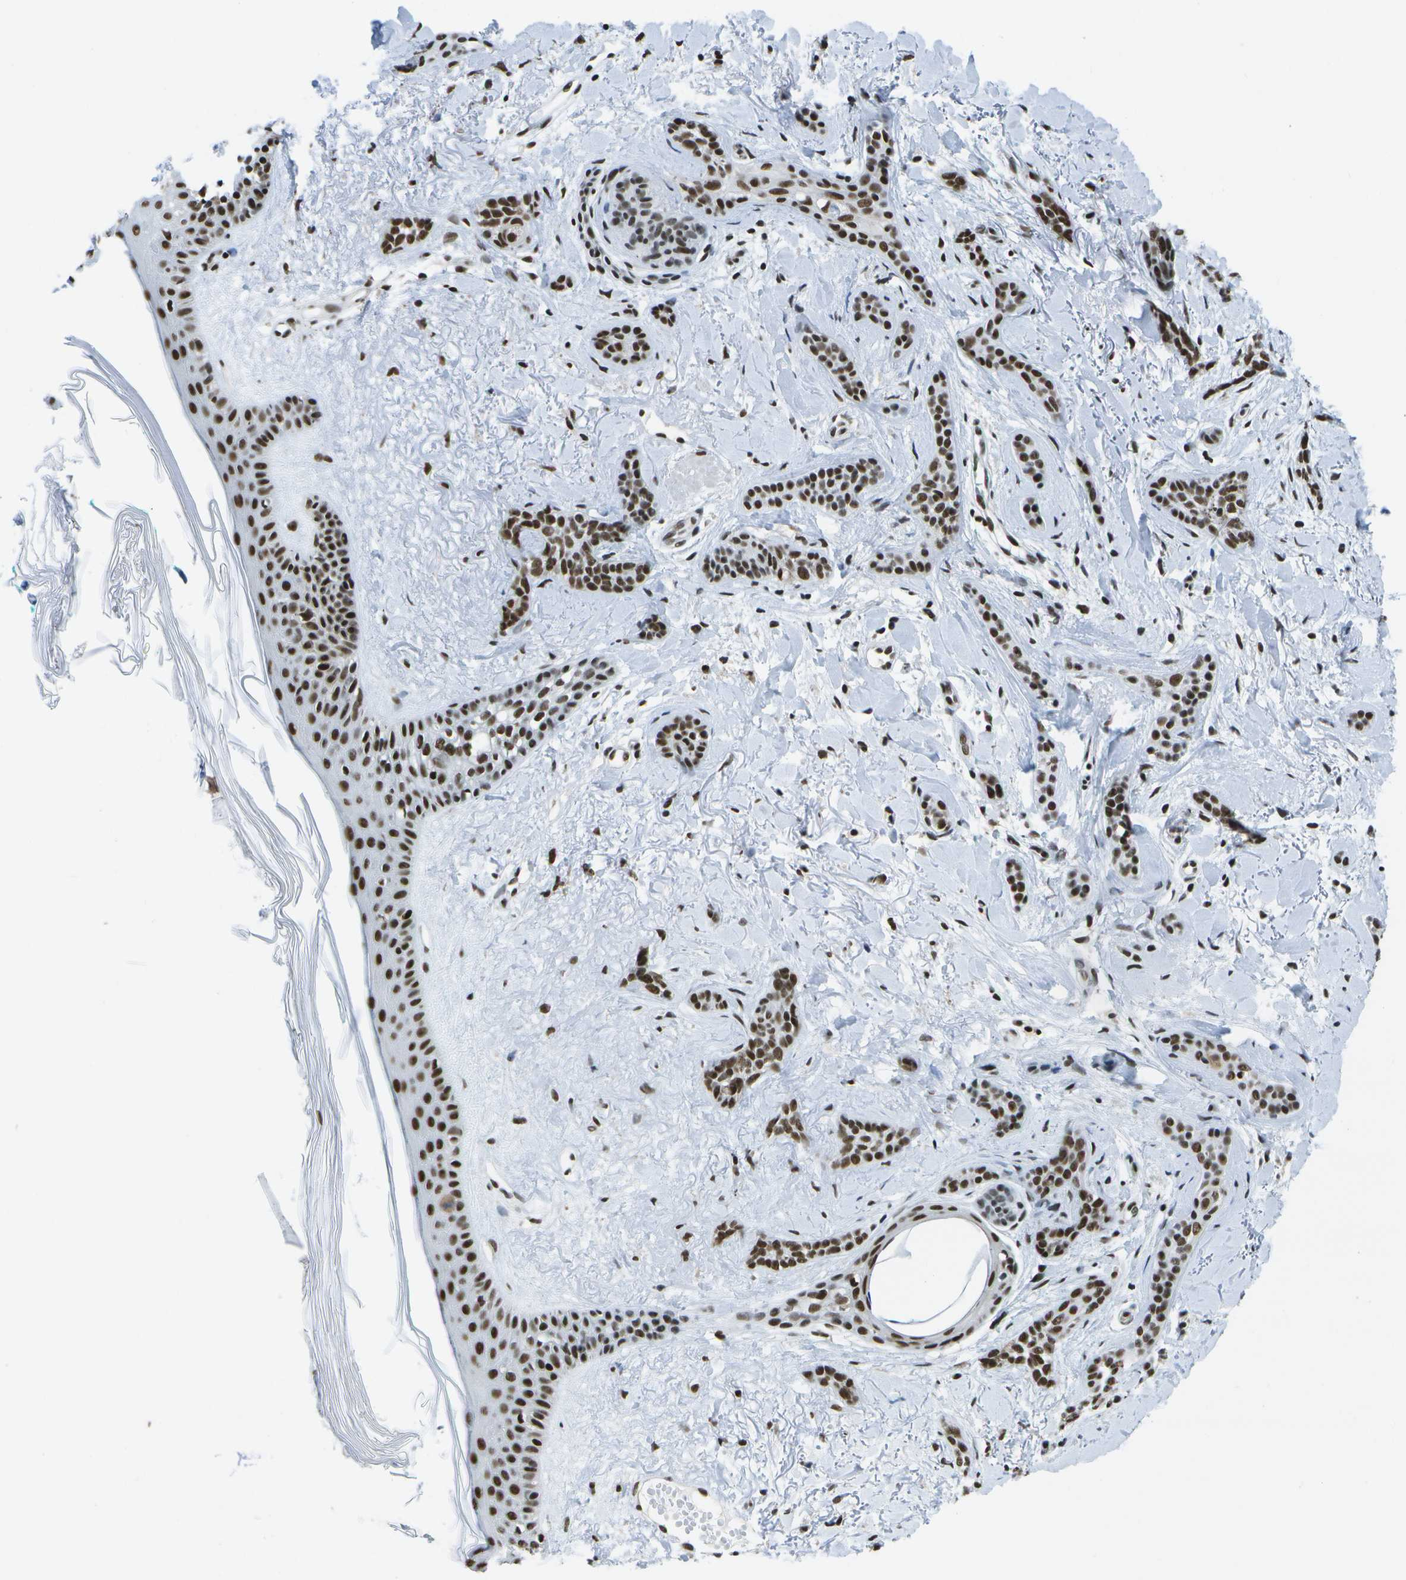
{"staining": {"intensity": "strong", "quantity": ">75%", "location": "nuclear"}, "tissue": "skin cancer", "cell_type": "Tumor cells", "image_type": "cancer", "snomed": [{"axis": "morphology", "description": "Basal cell carcinoma"}, {"axis": "morphology", "description": "Adnexal tumor, benign"}, {"axis": "topography", "description": "Skin"}], "caption": "The micrograph exhibits staining of skin cancer, revealing strong nuclear protein expression (brown color) within tumor cells.", "gene": "NSRP1", "patient": {"sex": "female", "age": 42}}